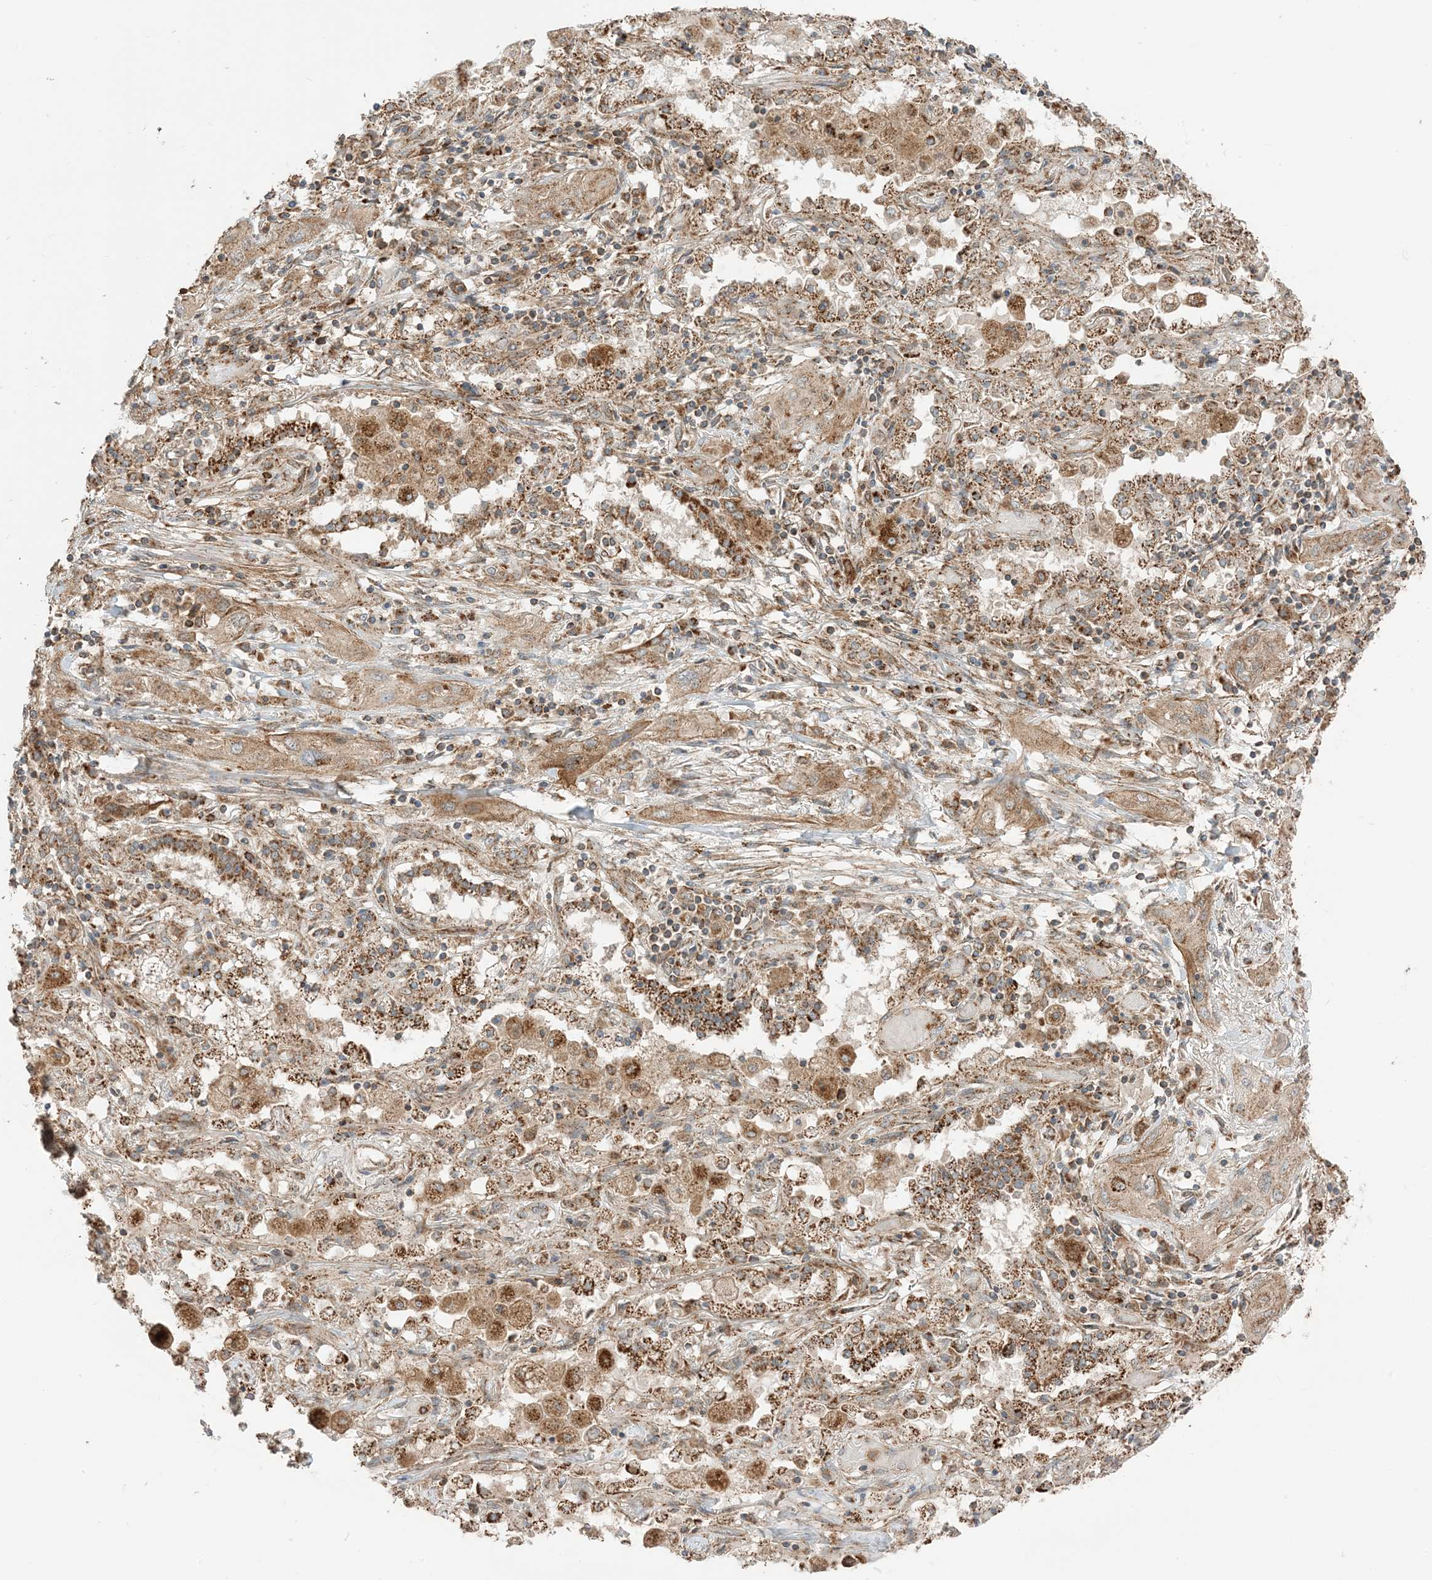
{"staining": {"intensity": "moderate", "quantity": ">75%", "location": "cytoplasmic/membranous"}, "tissue": "lung cancer", "cell_type": "Tumor cells", "image_type": "cancer", "snomed": [{"axis": "morphology", "description": "Squamous cell carcinoma, NOS"}, {"axis": "topography", "description": "Lung"}], "caption": "Lung cancer (squamous cell carcinoma) tissue exhibits moderate cytoplasmic/membranous staining in approximately >75% of tumor cells, visualized by immunohistochemistry.", "gene": "N4BP3", "patient": {"sex": "female", "age": 47}}